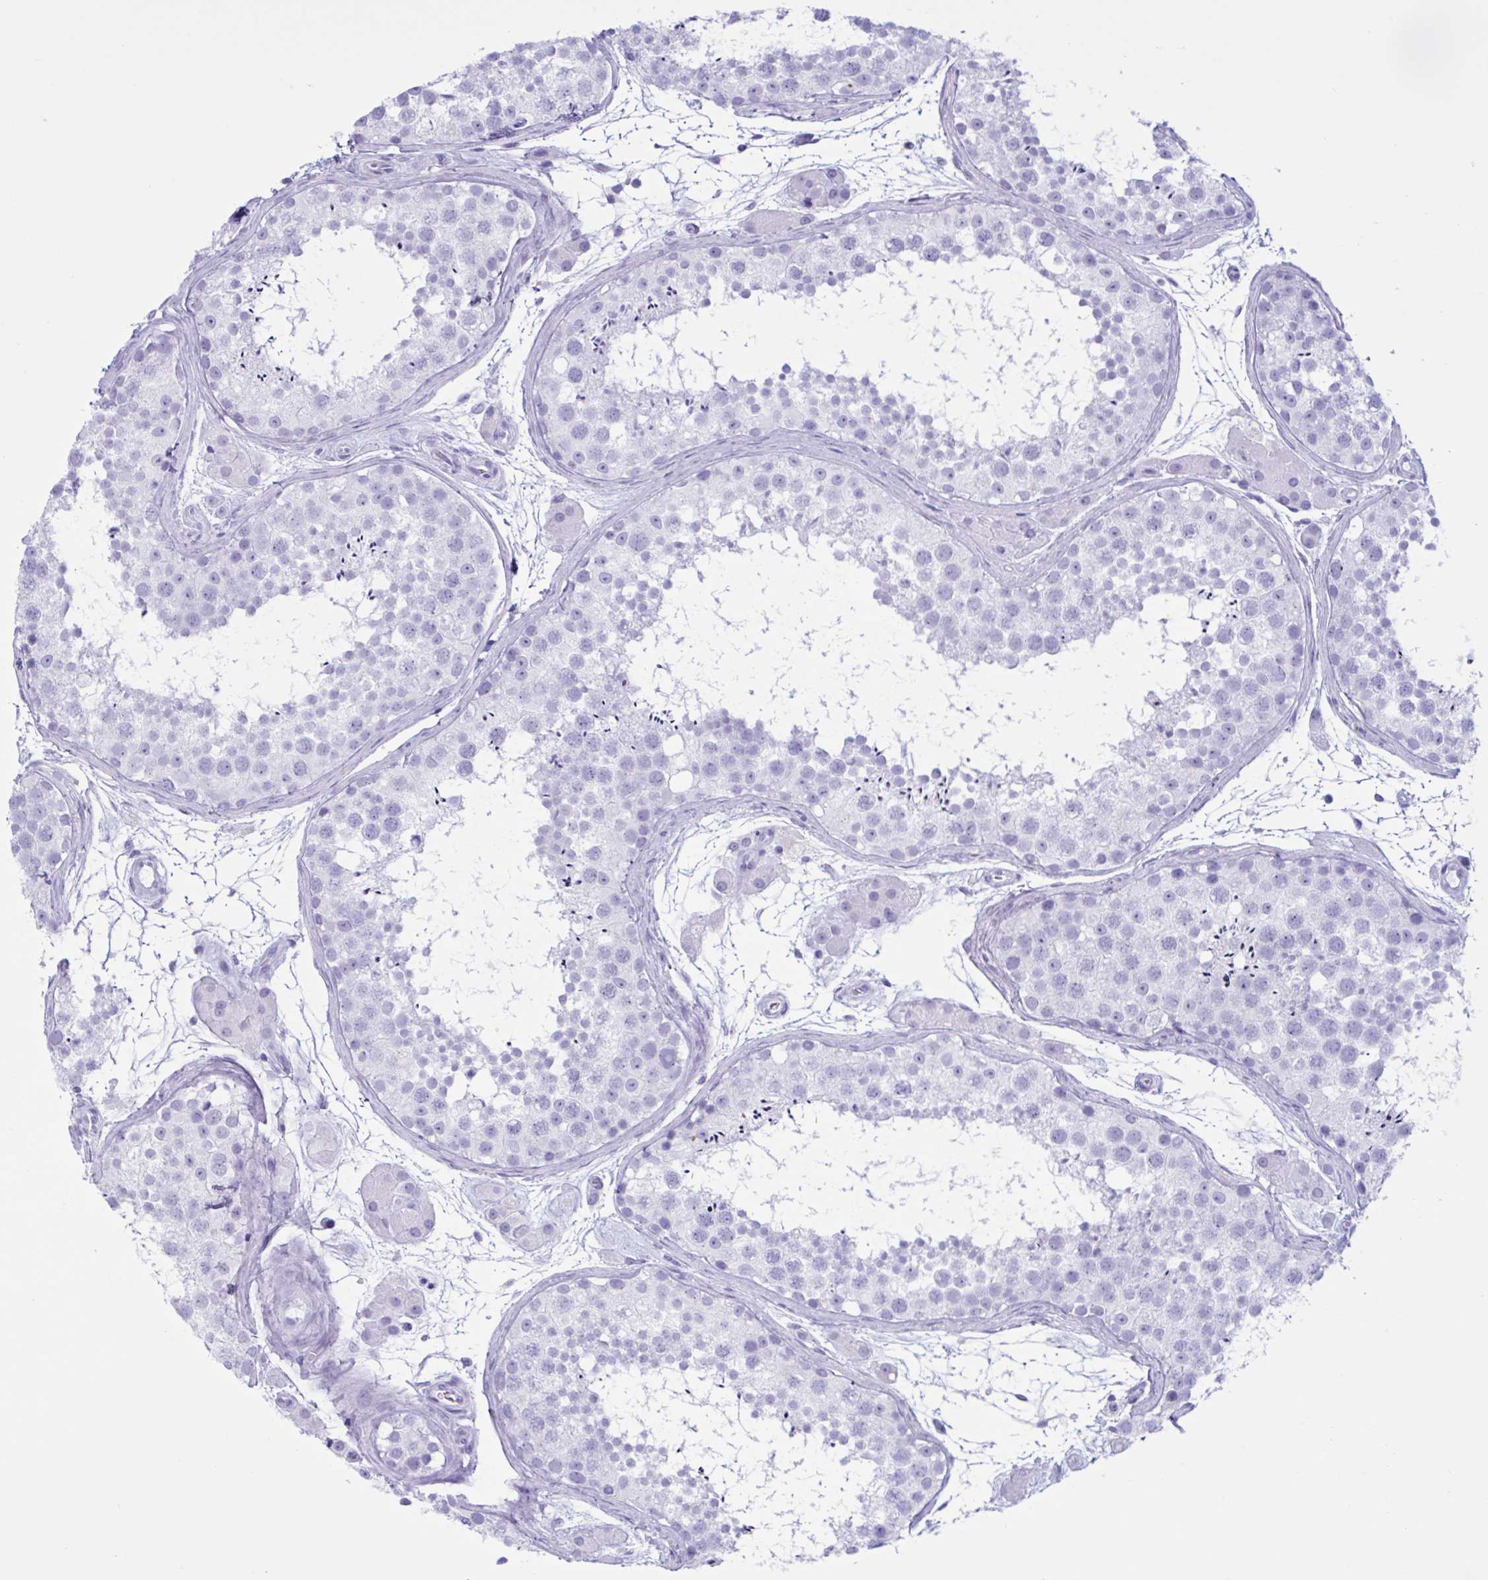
{"staining": {"intensity": "negative", "quantity": "none", "location": "none"}, "tissue": "testis", "cell_type": "Cells in seminiferous ducts", "image_type": "normal", "snomed": [{"axis": "morphology", "description": "Normal tissue, NOS"}, {"axis": "topography", "description": "Testis"}], "caption": "Immunohistochemistry (IHC) photomicrograph of benign testis stained for a protein (brown), which reveals no positivity in cells in seminiferous ducts.", "gene": "MRGPRG", "patient": {"sex": "male", "age": 41}}